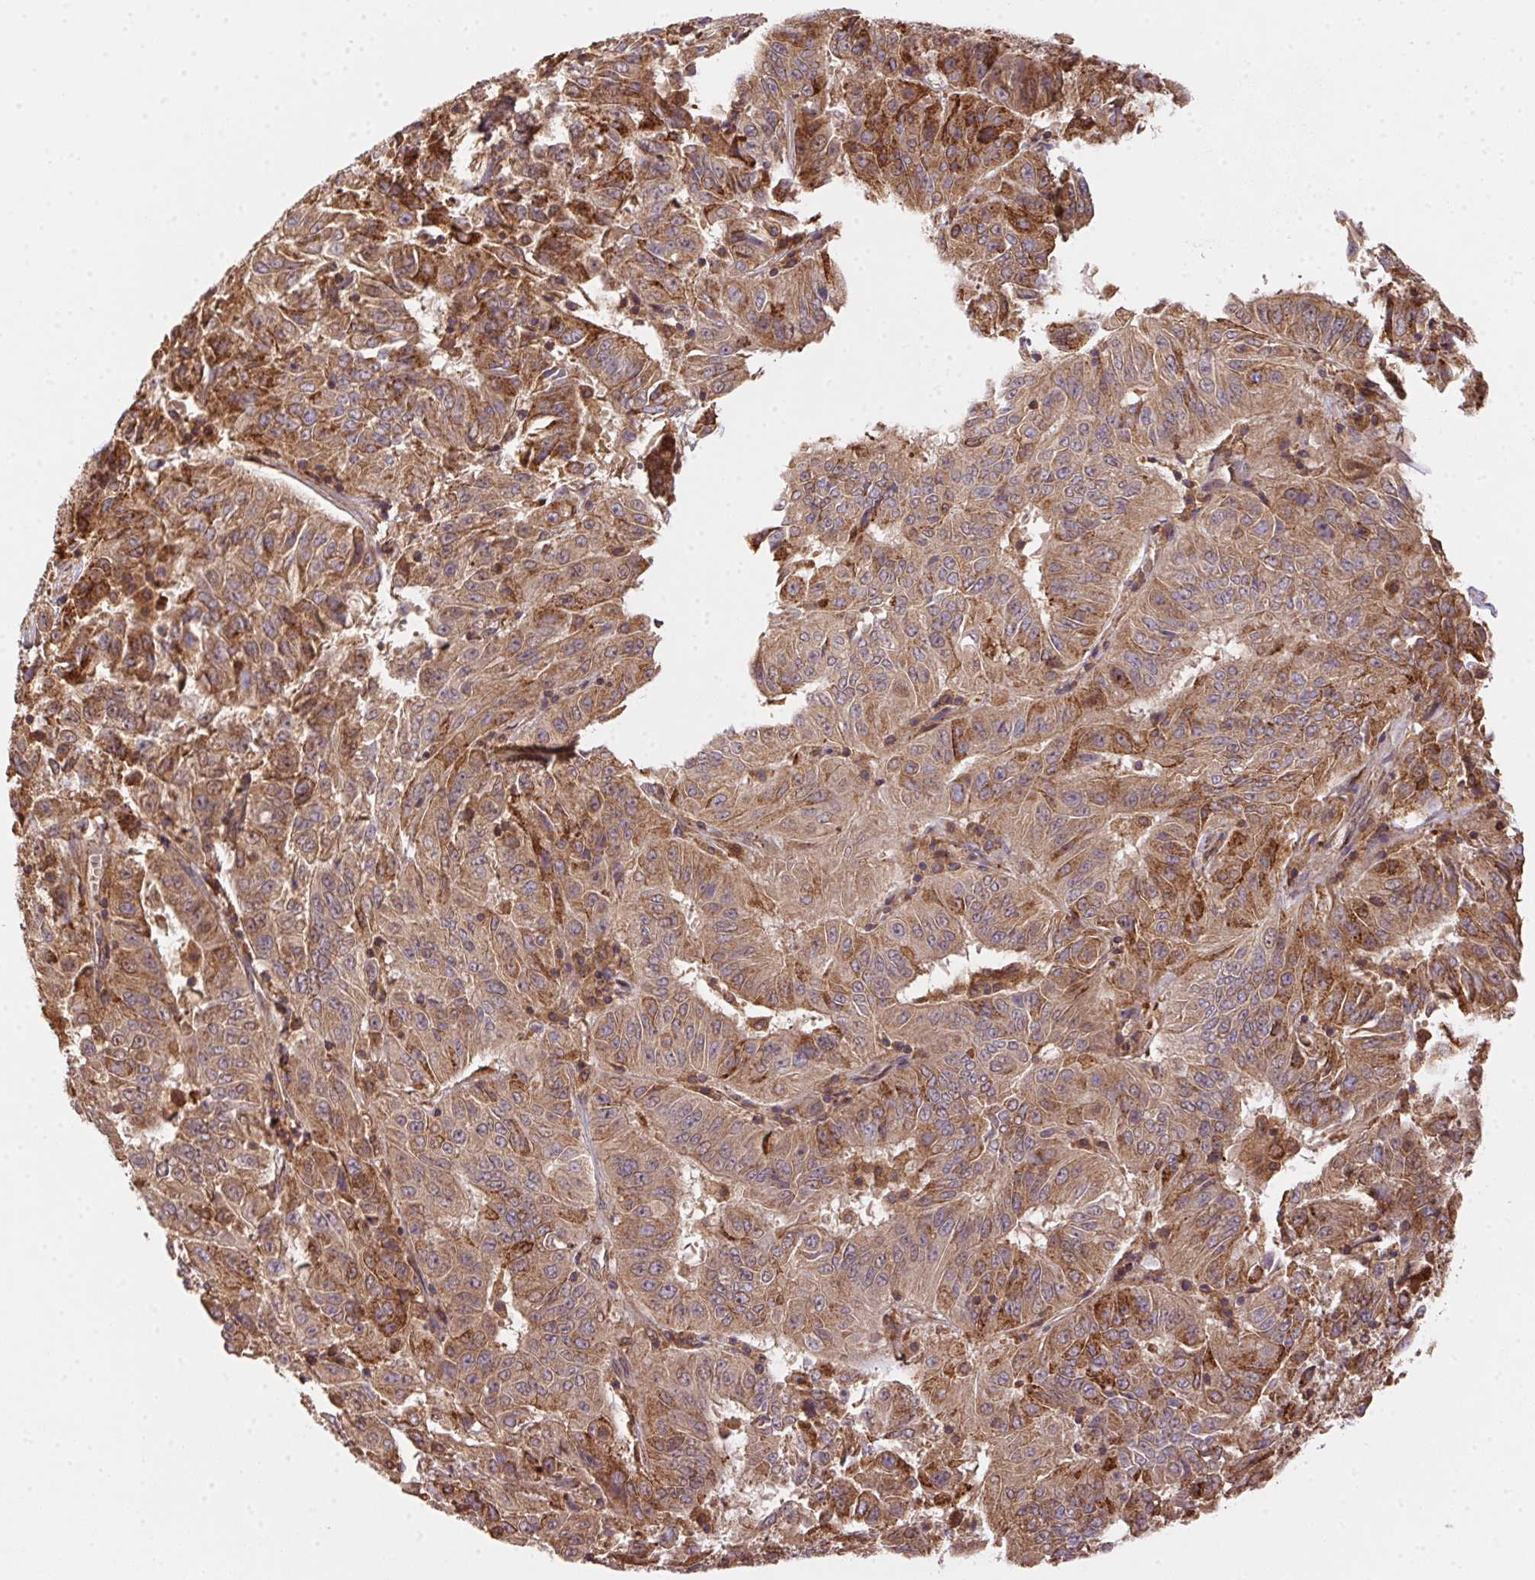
{"staining": {"intensity": "weak", "quantity": ">75%", "location": "cytoplasmic/membranous"}, "tissue": "pancreatic cancer", "cell_type": "Tumor cells", "image_type": "cancer", "snomed": [{"axis": "morphology", "description": "Adenocarcinoma, NOS"}, {"axis": "topography", "description": "Pancreas"}], "caption": "DAB immunohistochemical staining of adenocarcinoma (pancreatic) demonstrates weak cytoplasmic/membranous protein staining in approximately >75% of tumor cells.", "gene": "MEX3D", "patient": {"sex": "male", "age": 63}}